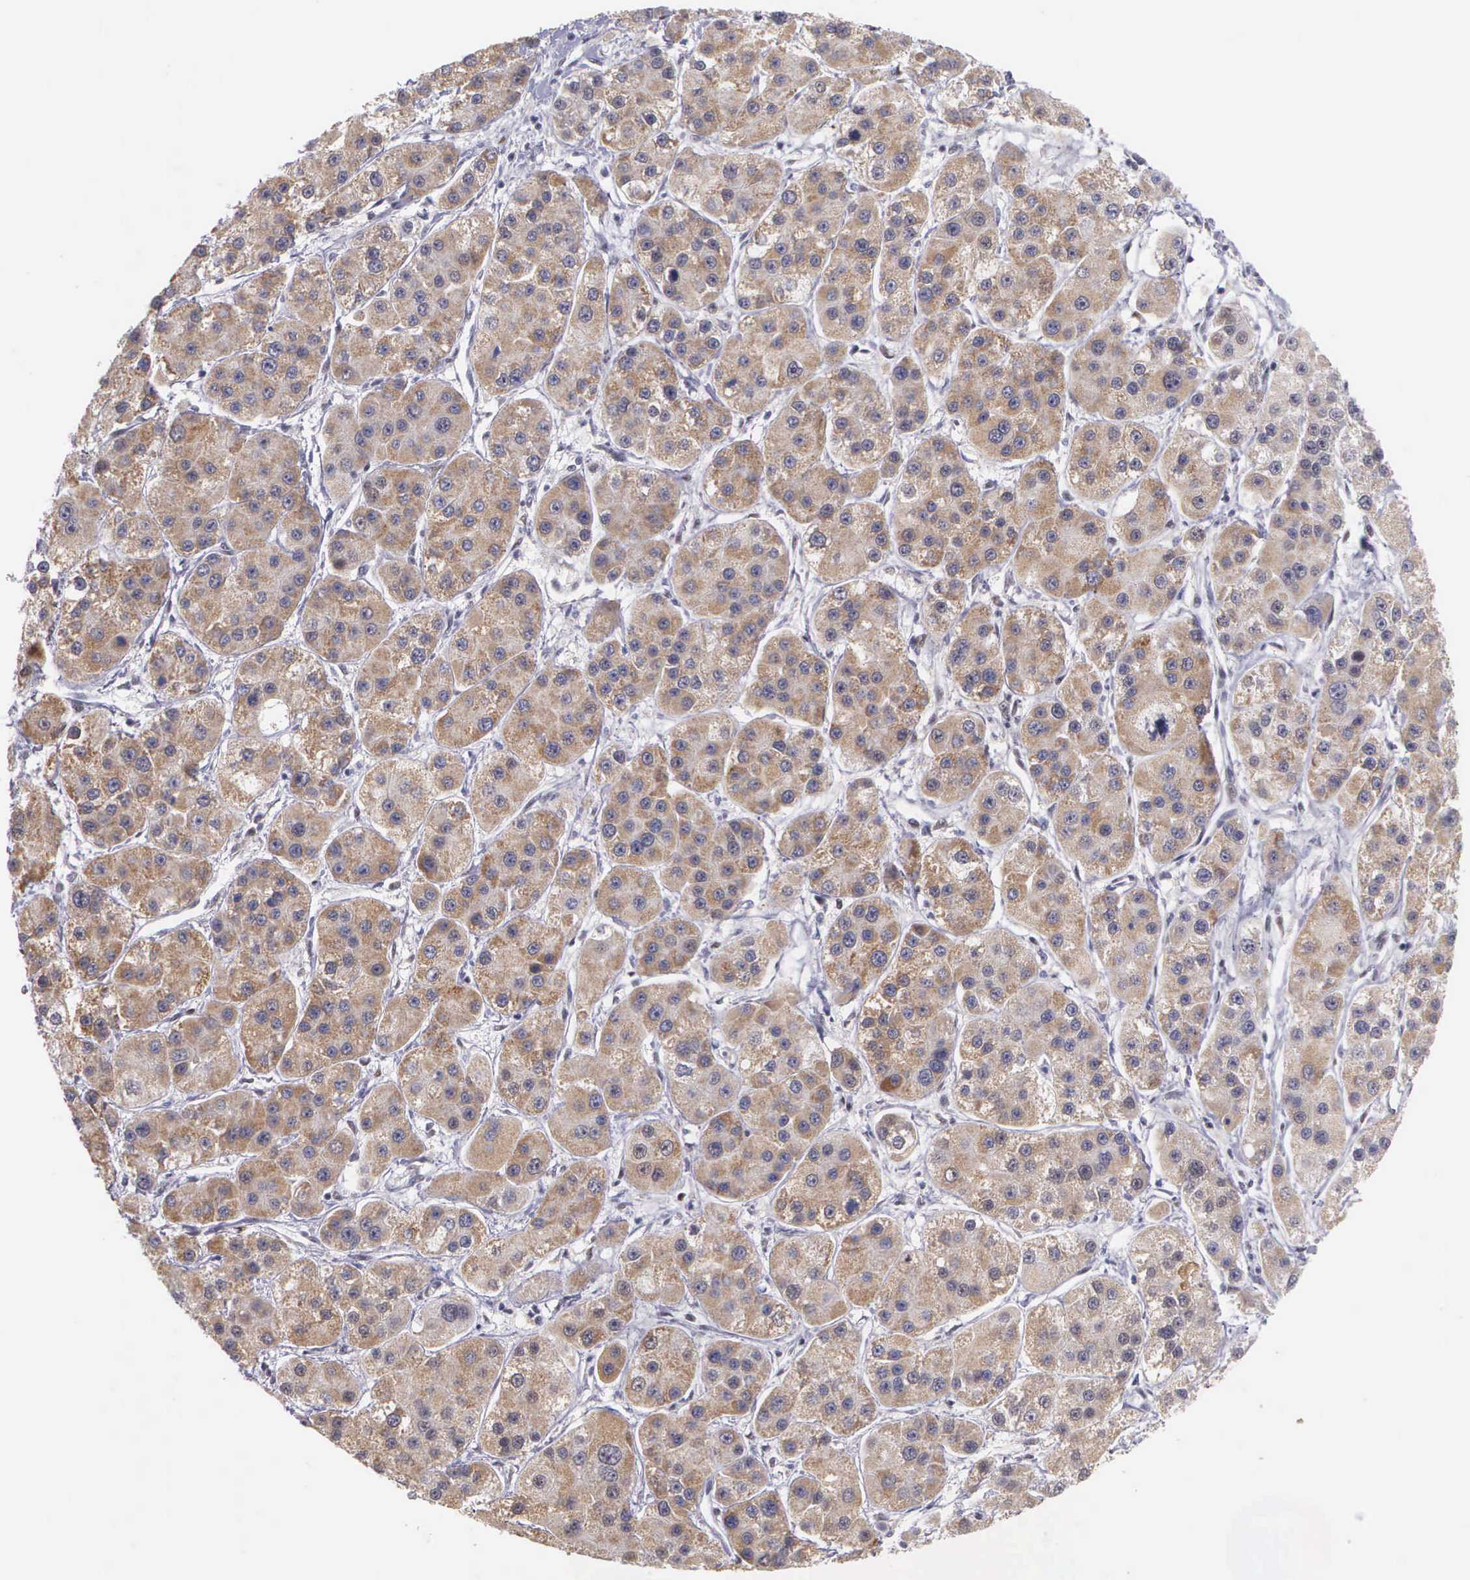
{"staining": {"intensity": "moderate", "quantity": ">75%", "location": "cytoplasmic/membranous"}, "tissue": "liver cancer", "cell_type": "Tumor cells", "image_type": "cancer", "snomed": [{"axis": "morphology", "description": "Carcinoma, Hepatocellular, NOS"}, {"axis": "topography", "description": "Liver"}], "caption": "This image displays immunohistochemistry (IHC) staining of liver hepatocellular carcinoma, with medium moderate cytoplasmic/membranous expression in approximately >75% of tumor cells.", "gene": "SLC25A21", "patient": {"sex": "female", "age": 85}}